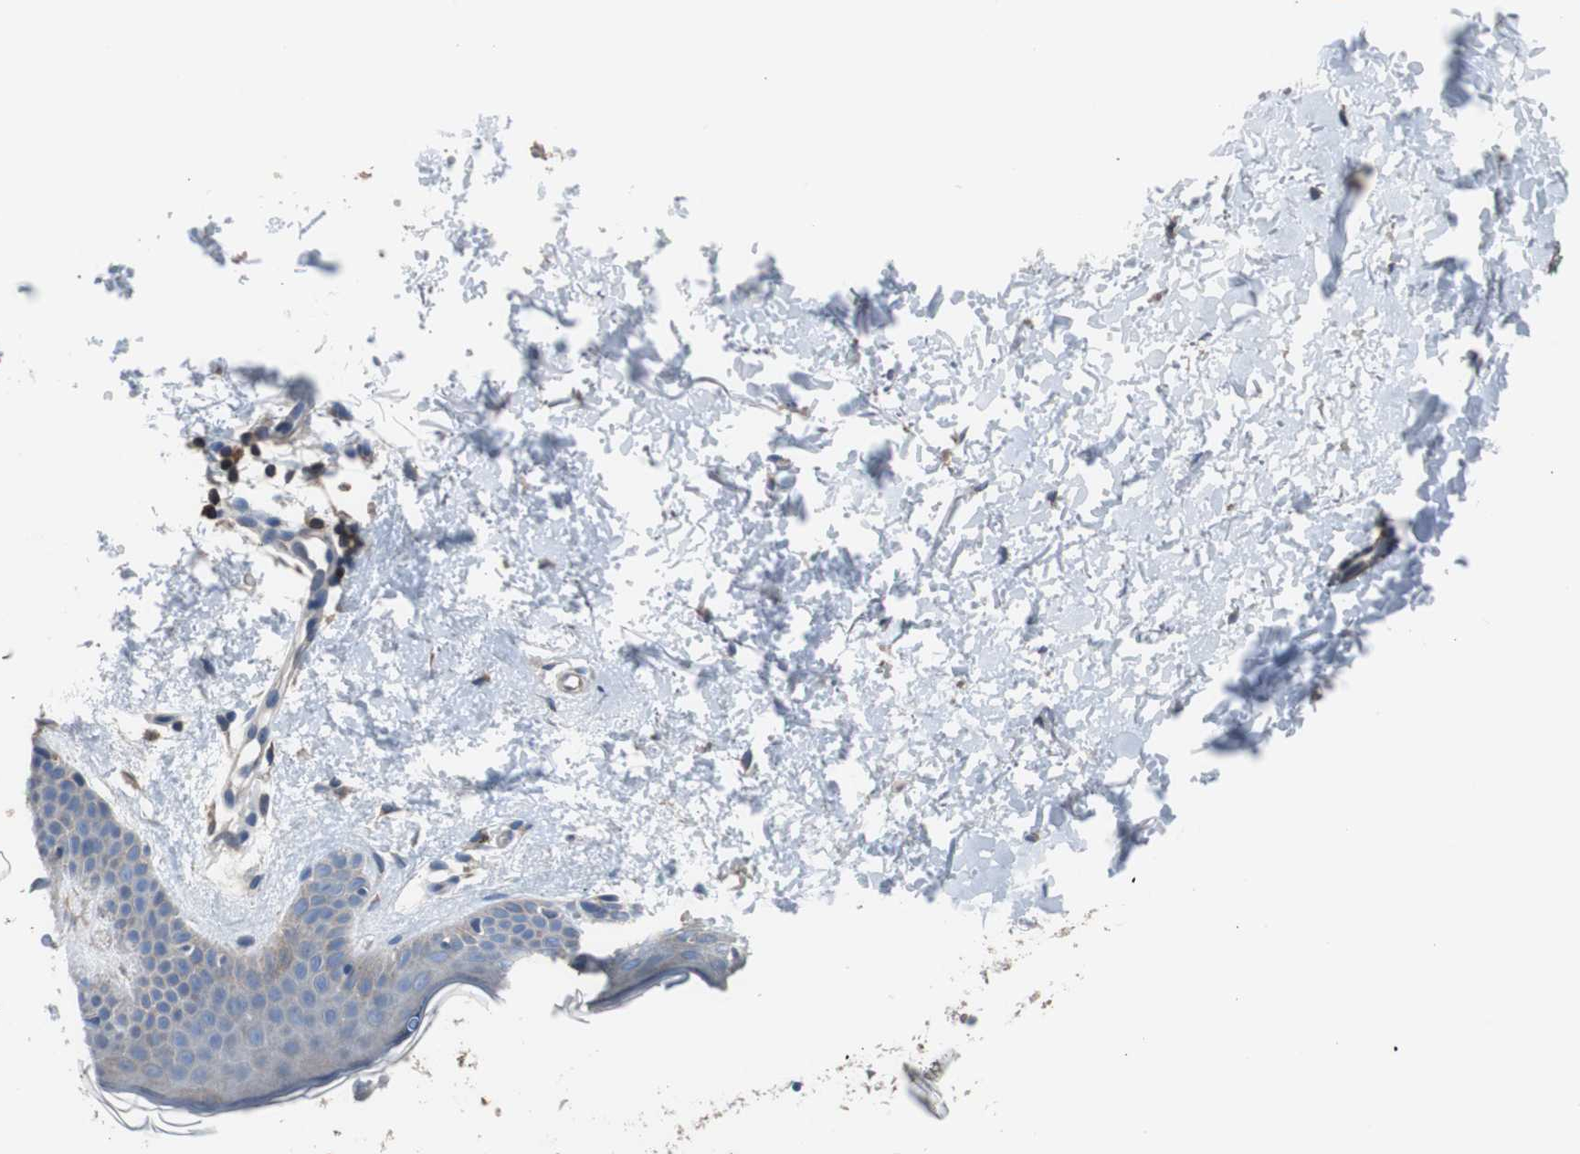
{"staining": {"intensity": "negative", "quantity": "none", "location": "none"}, "tissue": "skin", "cell_type": "Fibroblasts", "image_type": "normal", "snomed": [{"axis": "morphology", "description": "Normal tissue, NOS"}, {"axis": "topography", "description": "Skin"}], "caption": "Fibroblasts show no significant protein positivity in normal skin.", "gene": "PBXIP1", "patient": {"sex": "female", "age": 56}}